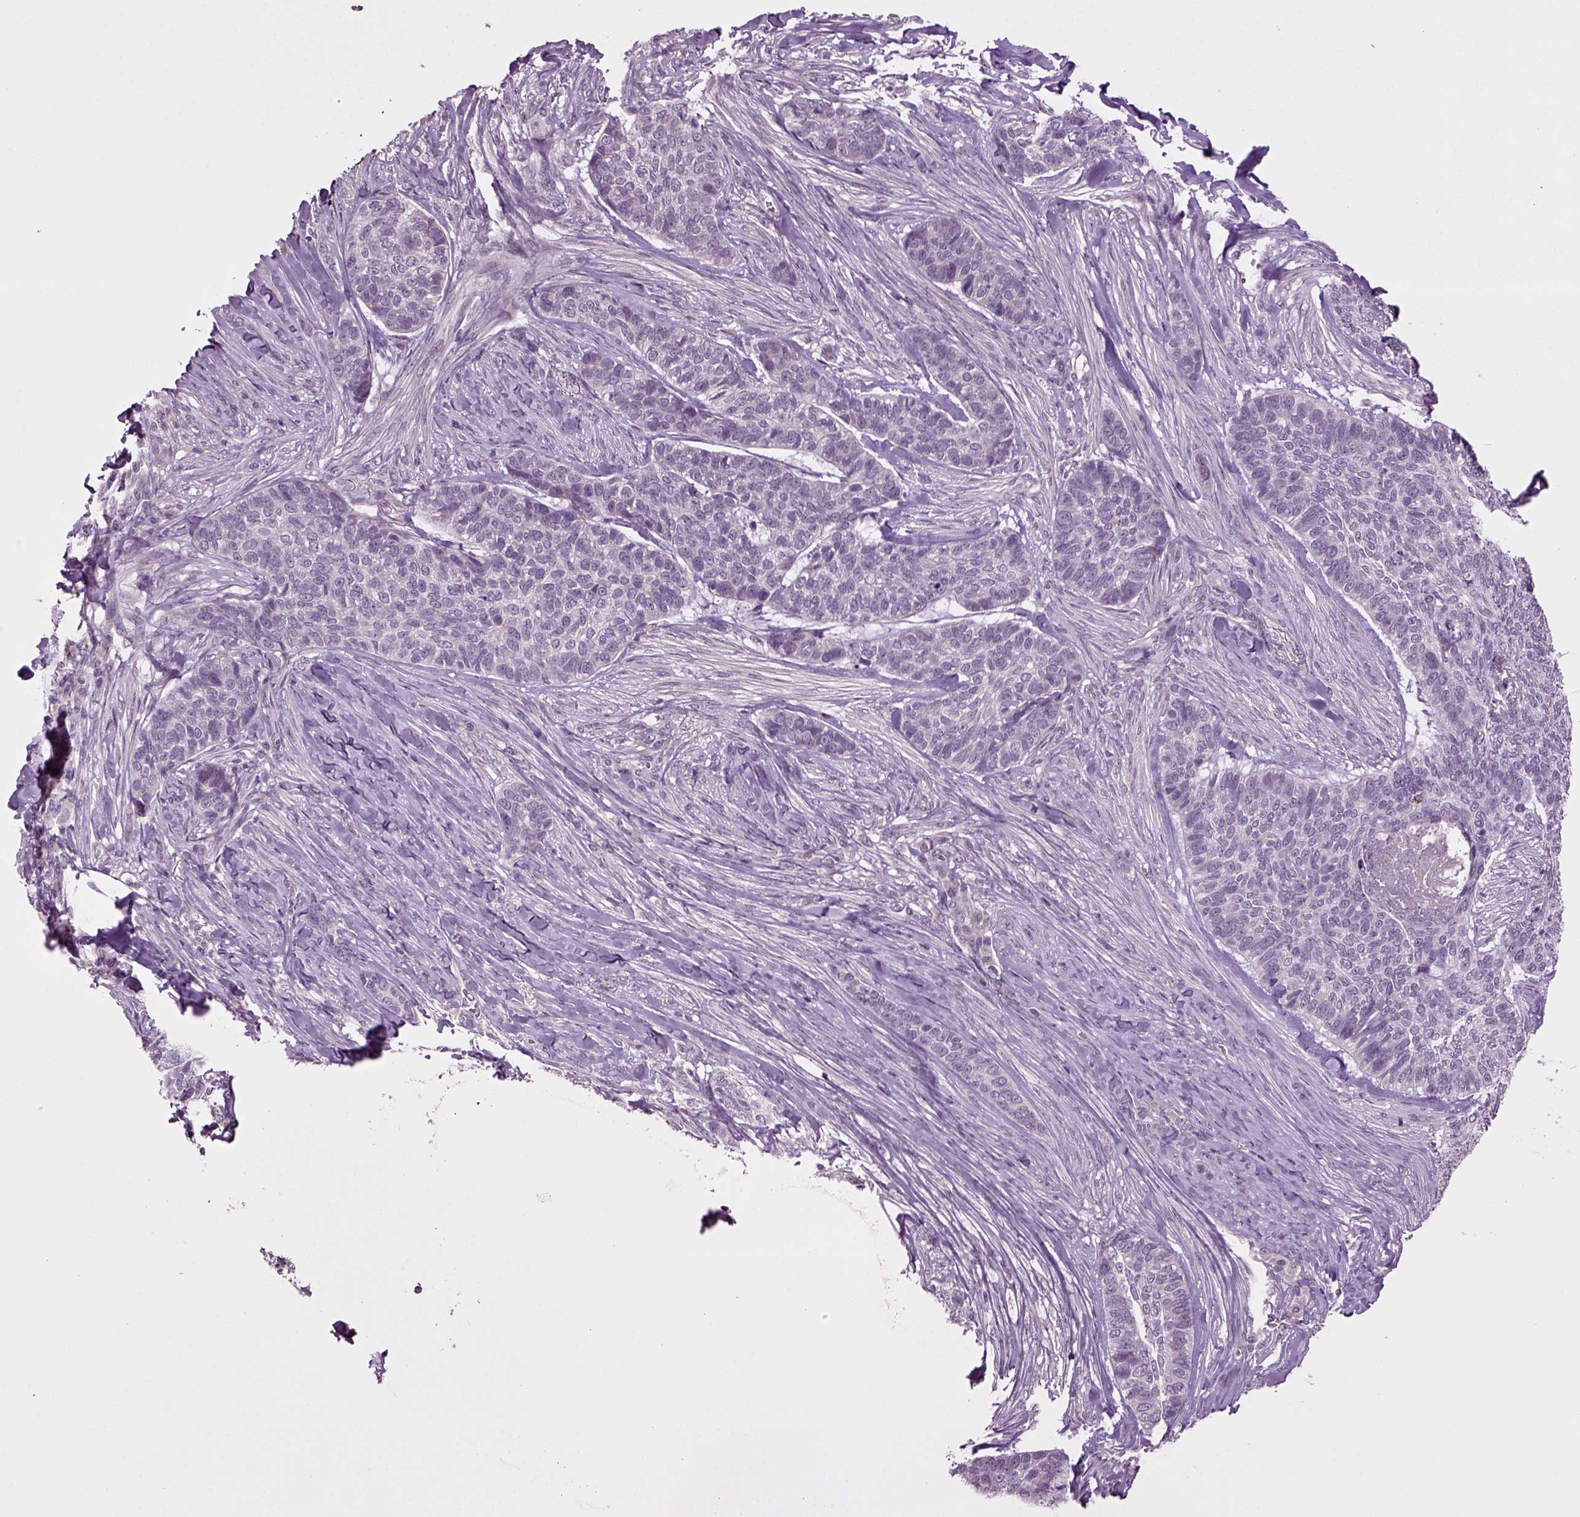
{"staining": {"intensity": "negative", "quantity": "none", "location": "none"}, "tissue": "skin cancer", "cell_type": "Tumor cells", "image_type": "cancer", "snomed": [{"axis": "morphology", "description": "Basal cell carcinoma"}, {"axis": "topography", "description": "Skin"}], "caption": "Tumor cells show no significant protein staining in skin basal cell carcinoma.", "gene": "SLC17A6", "patient": {"sex": "female", "age": 69}}